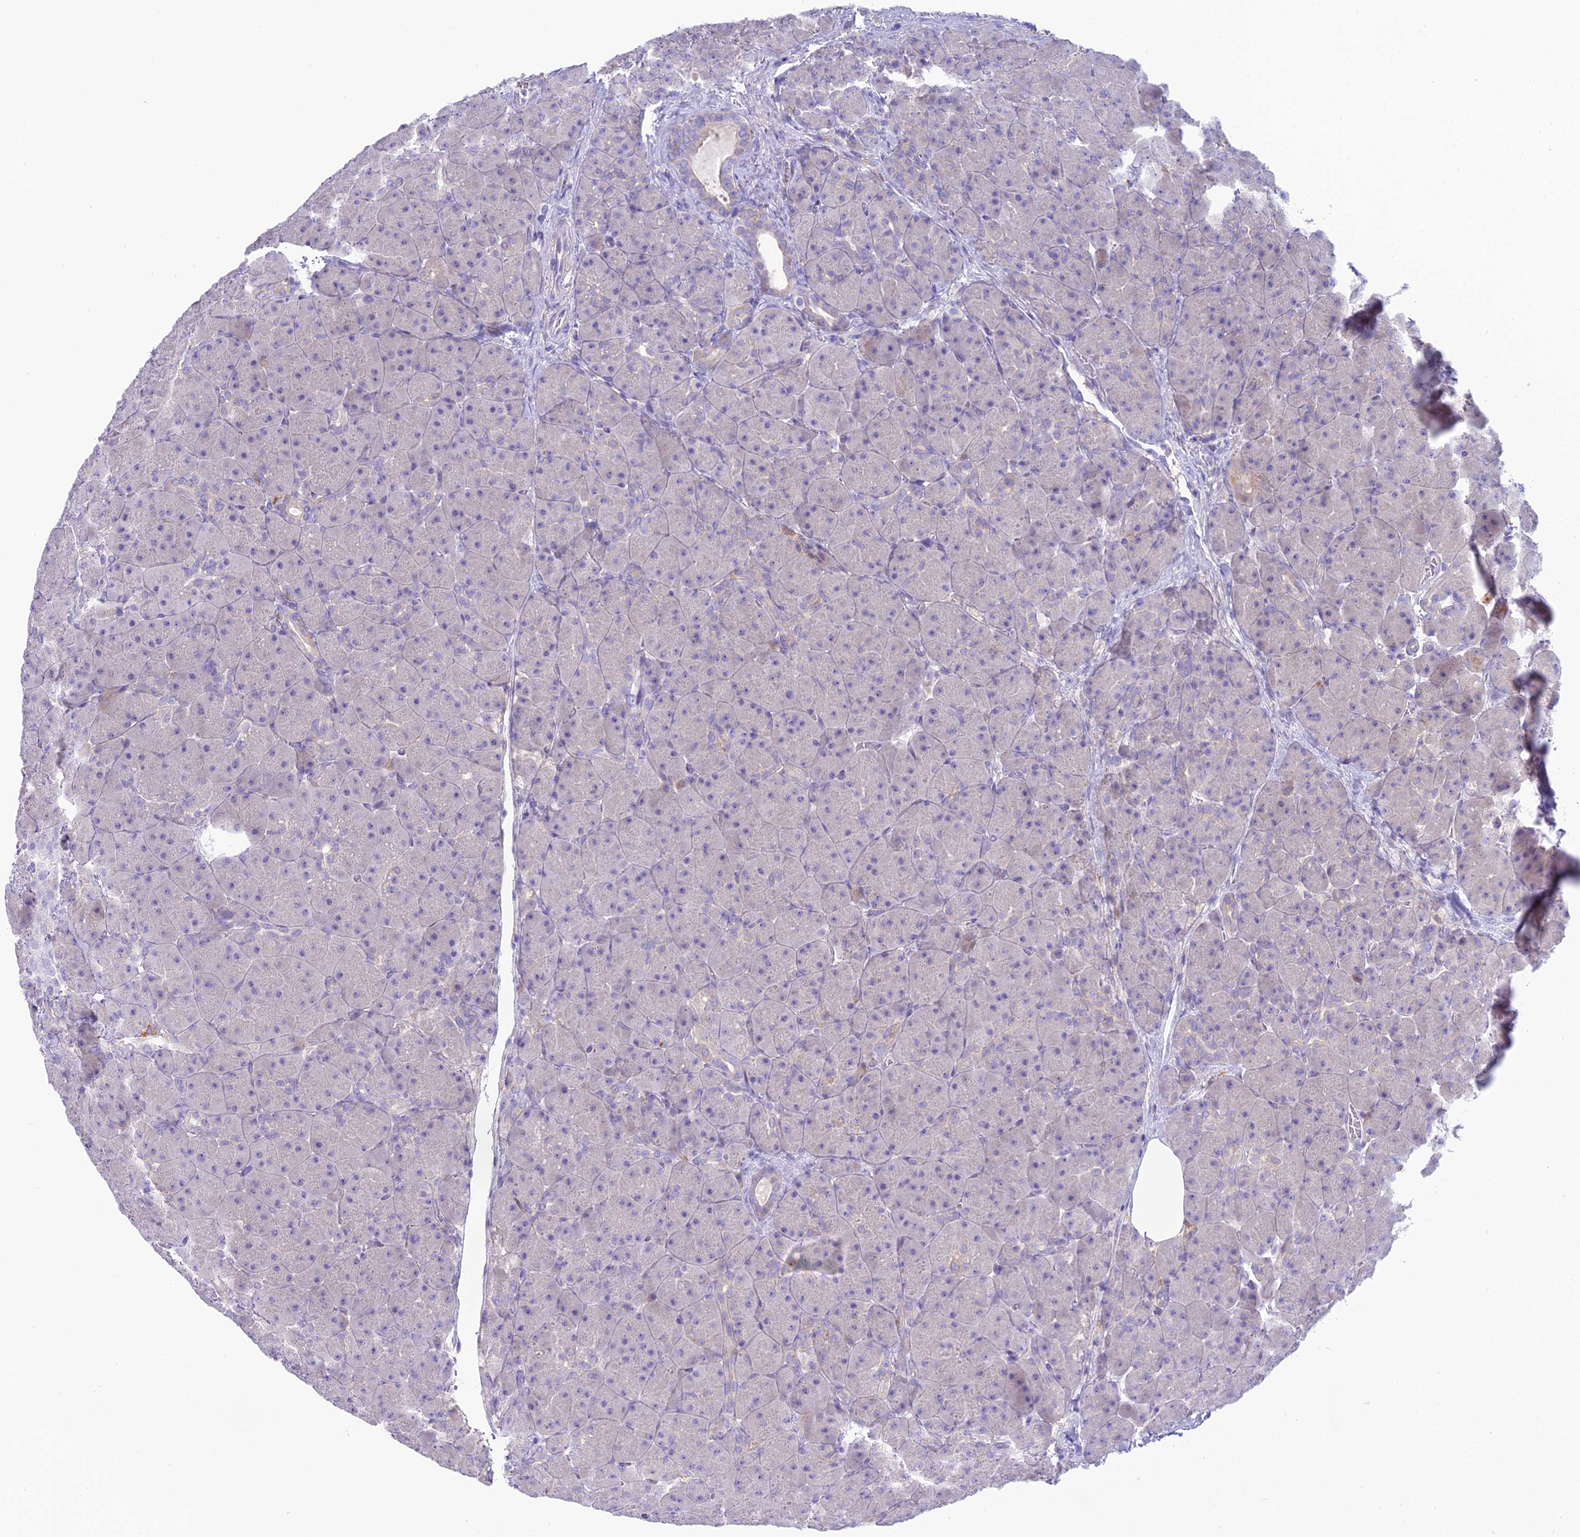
{"staining": {"intensity": "weak", "quantity": "<25%", "location": "cytoplasmic/membranous"}, "tissue": "pancreas", "cell_type": "Exocrine glandular cells", "image_type": "normal", "snomed": [{"axis": "morphology", "description": "Normal tissue, NOS"}, {"axis": "topography", "description": "Pancreas"}], "caption": "Protein analysis of benign pancreas reveals no significant expression in exocrine glandular cells. (Brightfield microscopy of DAB immunohistochemistry at high magnification).", "gene": "BLNK", "patient": {"sex": "male", "age": 66}}